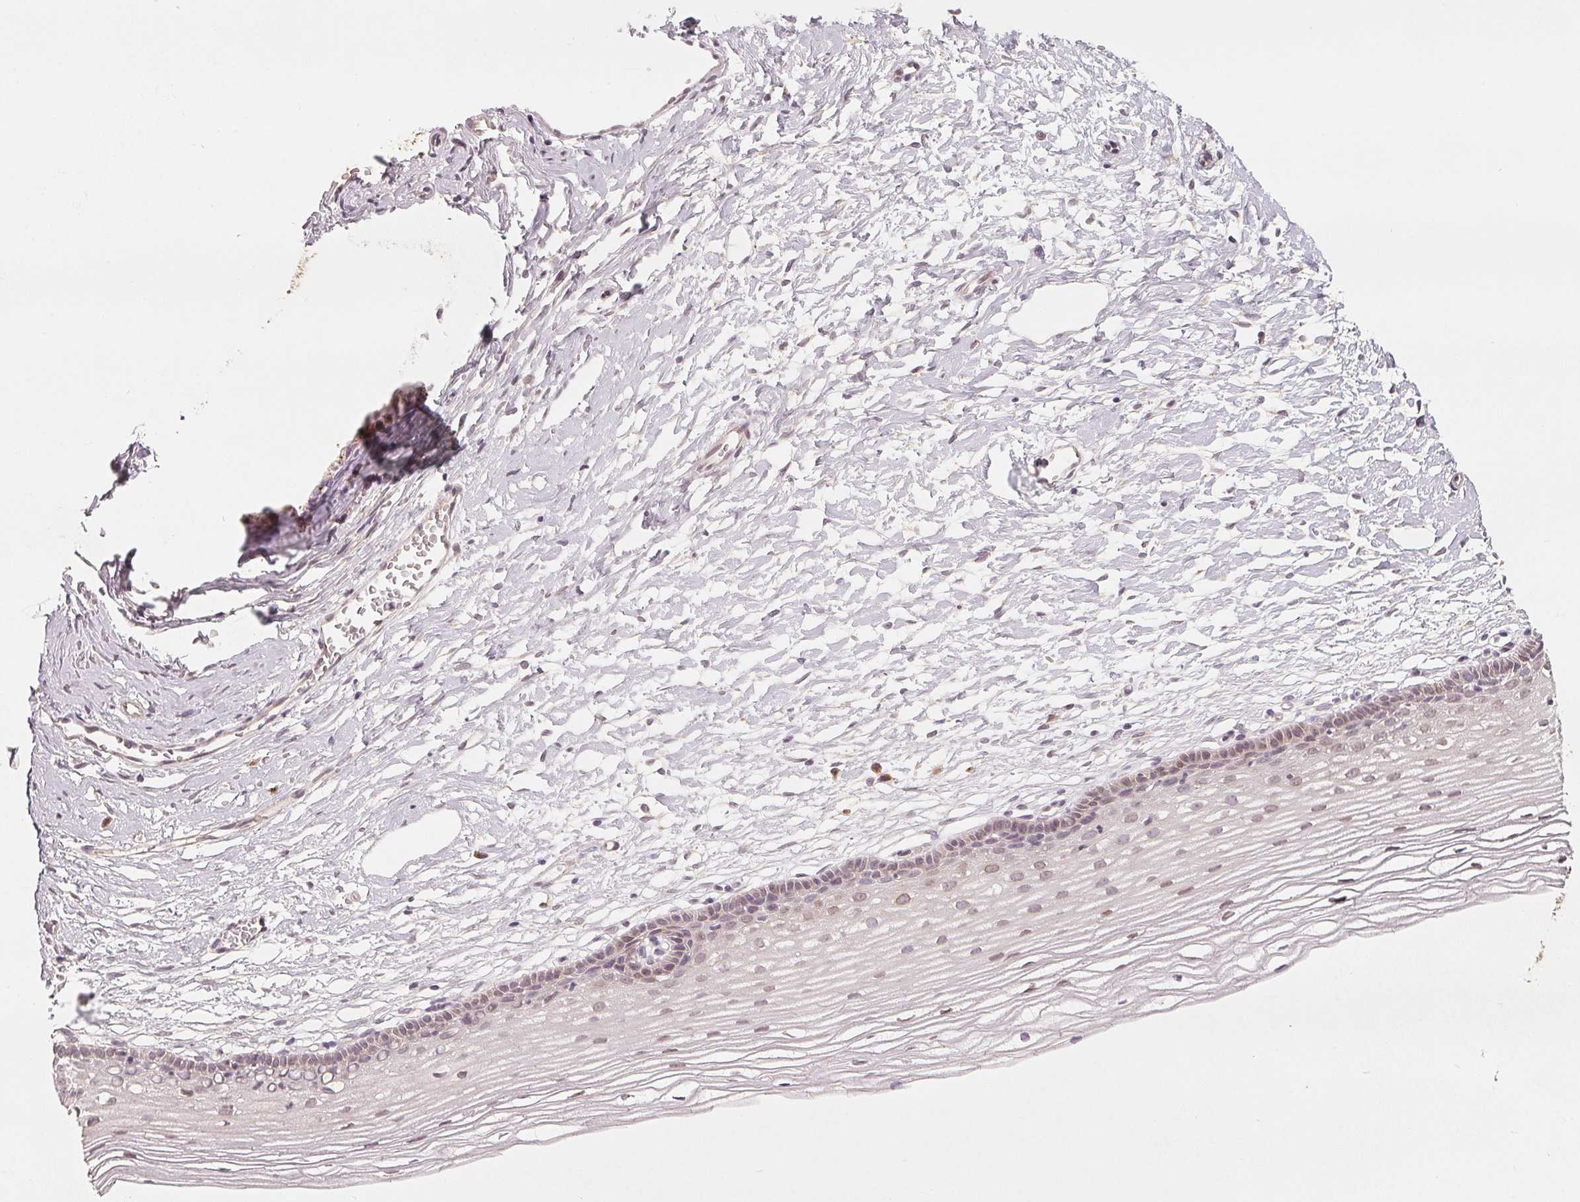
{"staining": {"intensity": "moderate", "quantity": ">75%", "location": "cytoplasmic/membranous"}, "tissue": "cervix", "cell_type": "Glandular cells", "image_type": "normal", "snomed": [{"axis": "morphology", "description": "Normal tissue, NOS"}, {"axis": "topography", "description": "Cervix"}], "caption": "Protein analysis of unremarkable cervix shows moderate cytoplasmic/membranous staining in approximately >75% of glandular cells.", "gene": "TMSB15B", "patient": {"sex": "female", "age": 40}}